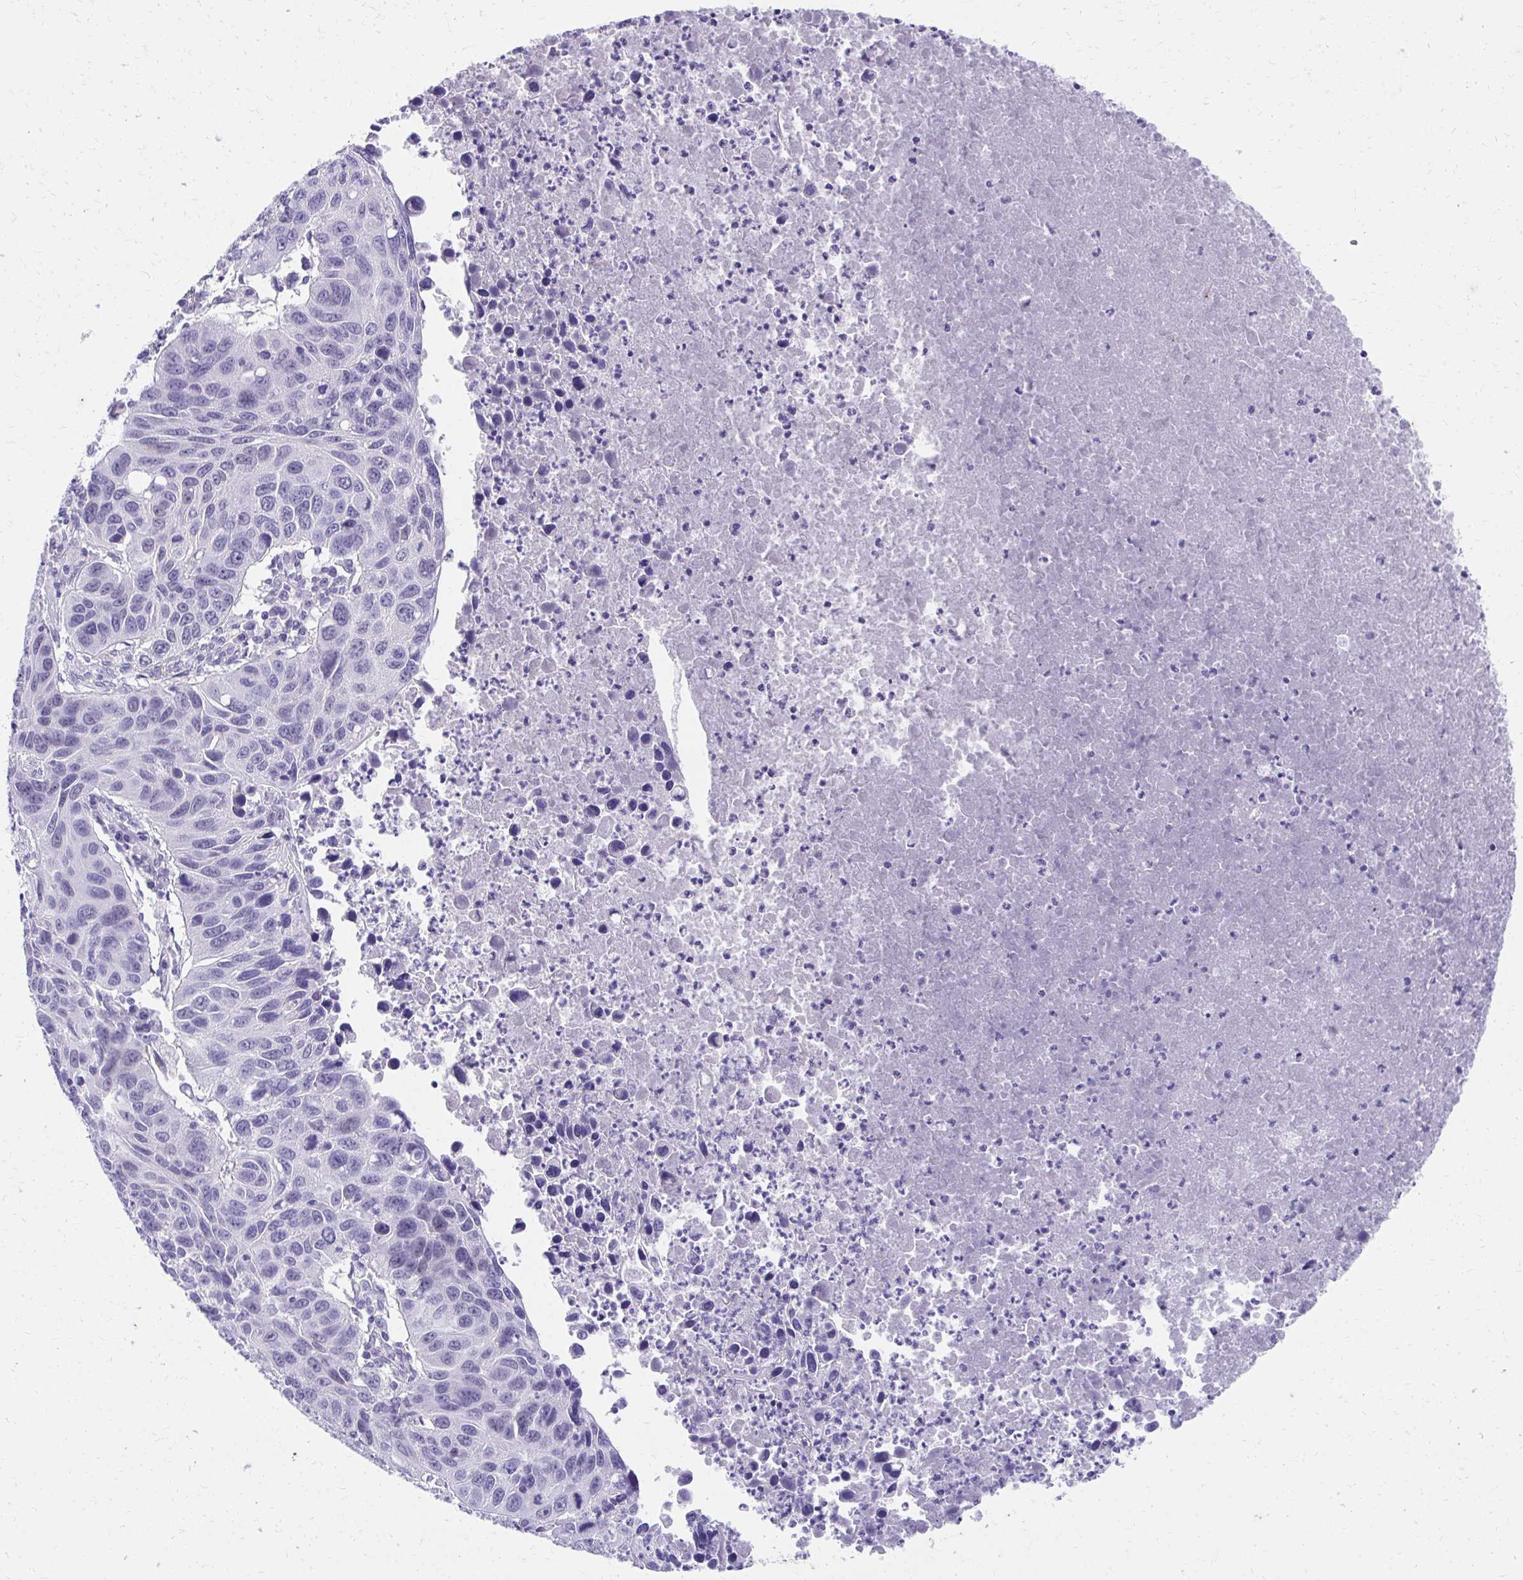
{"staining": {"intensity": "negative", "quantity": "none", "location": "none"}, "tissue": "lung cancer", "cell_type": "Tumor cells", "image_type": "cancer", "snomed": [{"axis": "morphology", "description": "Squamous cell carcinoma, NOS"}, {"axis": "topography", "description": "Lung"}], "caption": "This is an IHC histopathology image of lung squamous cell carcinoma. There is no expression in tumor cells.", "gene": "KLK1", "patient": {"sex": "female", "age": 61}}